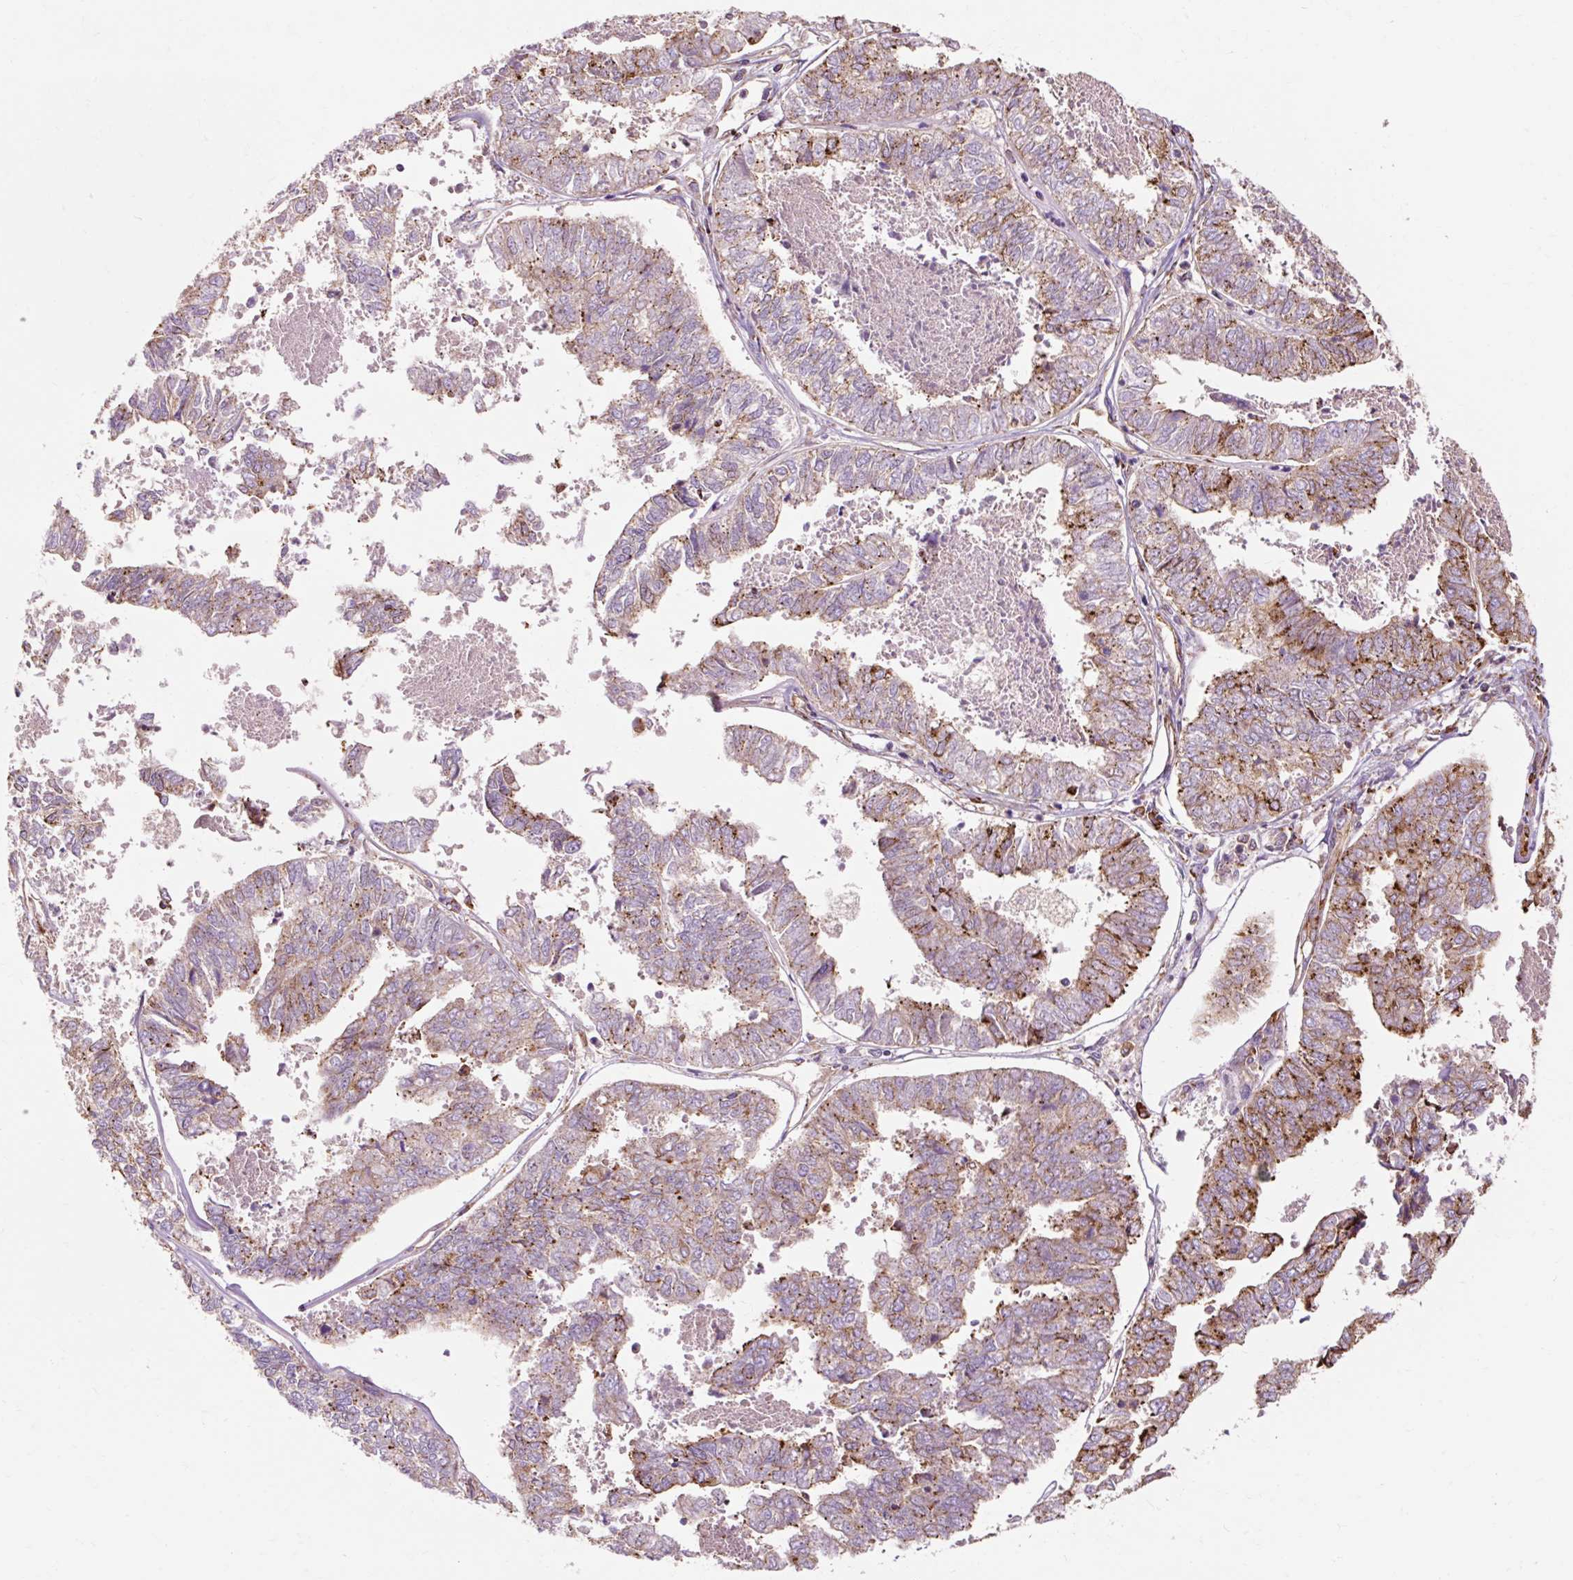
{"staining": {"intensity": "moderate", "quantity": "25%-75%", "location": "cytoplasmic/membranous"}, "tissue": "endometrial cancer", "cell_type": "Tumor cells", "image_type": "cancer", "snomed": [{"axis": "morphology", "description": "Adenocarcinoma, NOS"}, {"axis": "topography", "description": "Endometrium"}], "caption": "IHC (DAB) staining of human adenocarcinoma (endometrial) demonstrates moderate cytoplasmic/membranous protein staining in approximately 25%-75% of tumor cells.", "gene": "TBC1D2B", "patient": {"sex": "female", "age": 73}}